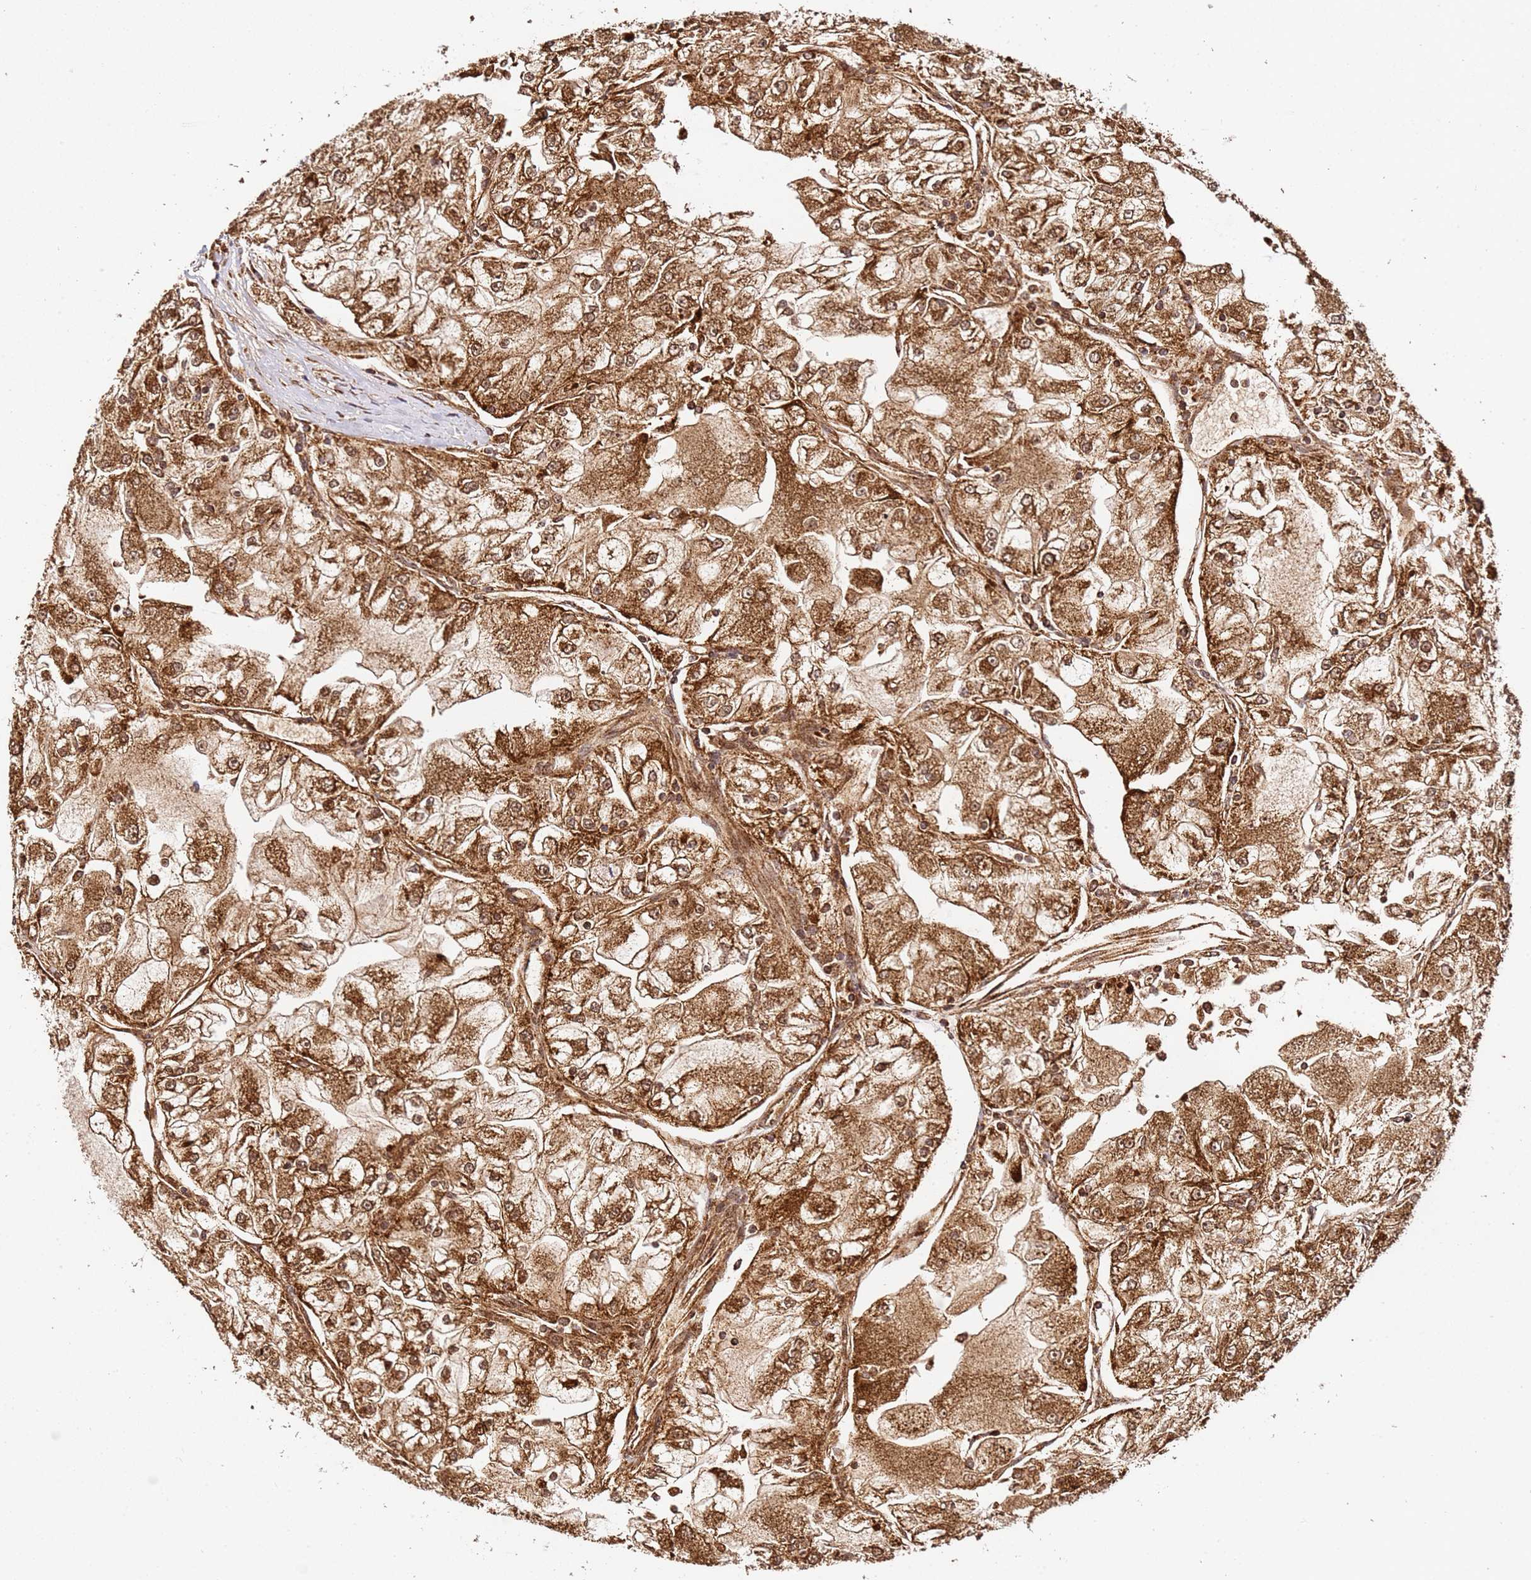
{"staining": {"intensity": "strong", "quantity": ">75%", "location": "cytoplasmic/membranous,nuclear"}, "tissue": "renal cancer", "cell_type": "Tumor cells", "image_type": "cancer", "snomed": [{"axis": "morphology", "description": "Adenocarcinoma, NOS"}, {"axis": "topography", "description": "Kidney"}], "caption": "Immunohistochemistry (IHC) image of human adenocarcinoma (renal) stained for a protein (brown), which displays high levels of strong cytoplasmic/membranous and nuclear positivity in about >75% of tumor cells.", "gene": "SMOX", "patient": {"sex": "female", "age": 72}}